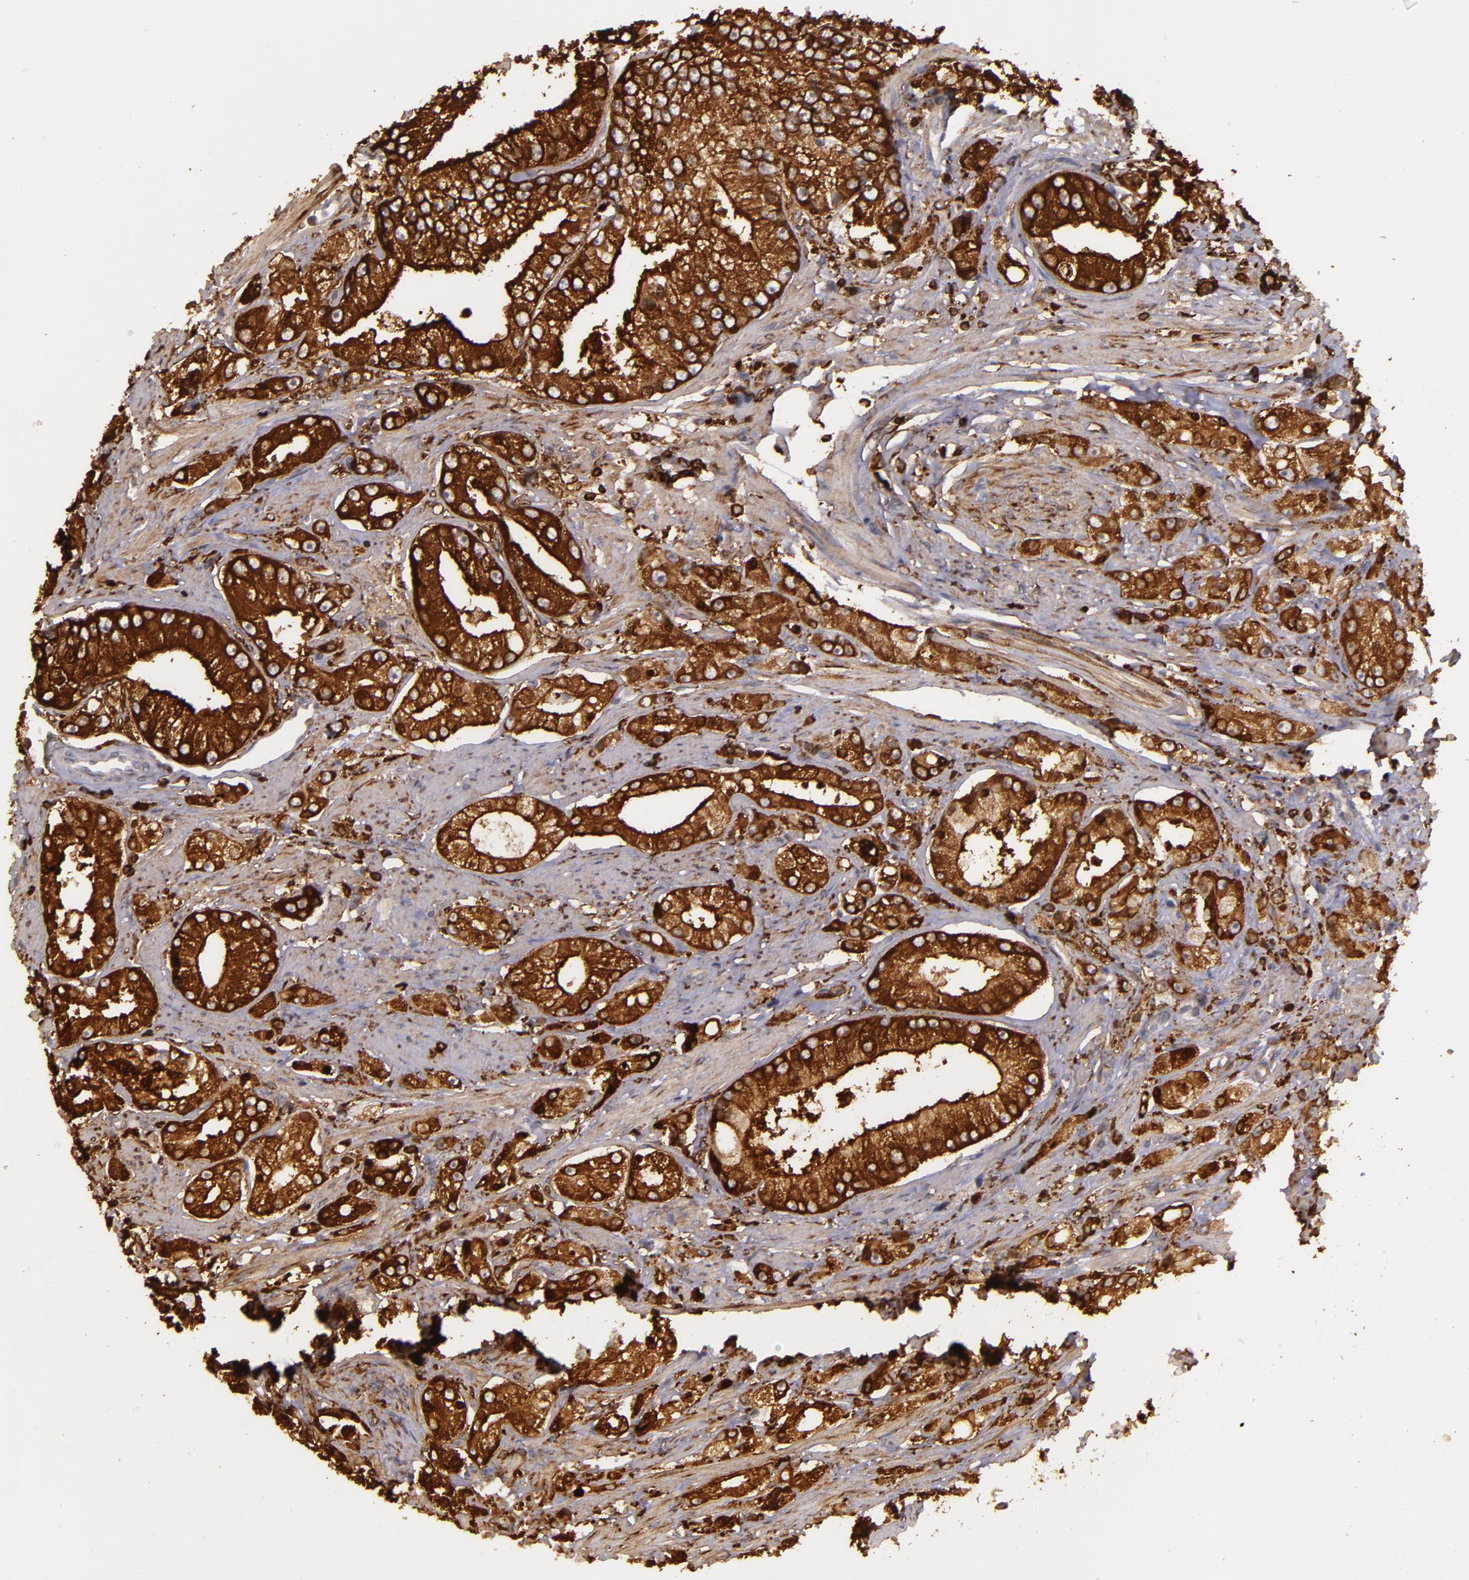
{"staining": {"intensity": "strong", "quantity": ">75%", "location": "cytoplasmic/membranous"}, "tissue": "prostate cancer", "cell_type": "Tumor cells", "image_type": "cancer", "snomed": [{"axis": "morphology", "description": "Adenocarcinoma, Medium grade"}, {"axis": "topography", "description": "Prostate"}], "caption": "Strong cytoplasmic/membranous protein staining is seen in approximately >75% of tumor cells in prostate cancer.", "gene": "SLC9A3R1", "patient": {"sex": "male", "age": 72}}